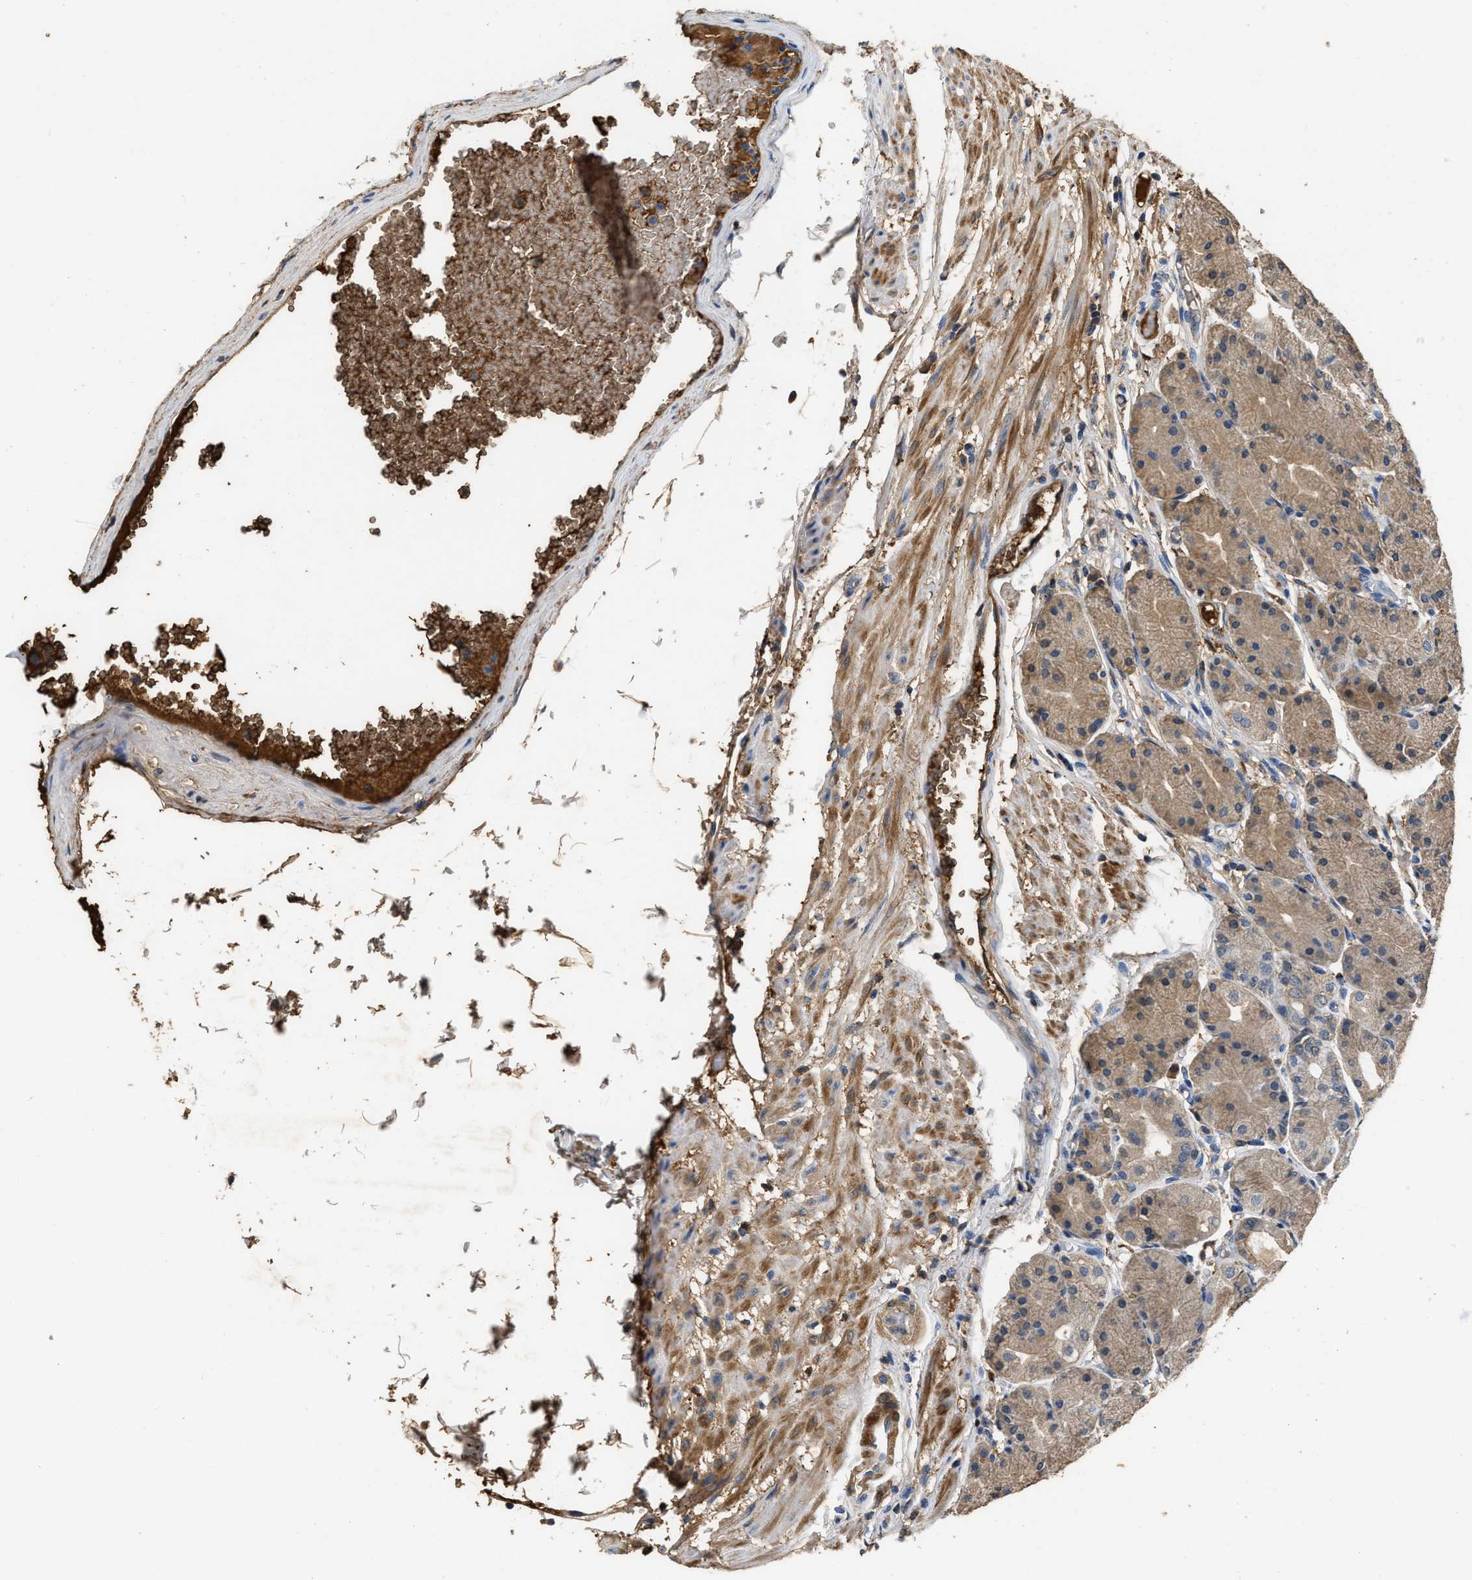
{"staining": {"intensity": "moderate", "quantity": ">75%", "location": "cytoplasmic/membranous"}, "tissue": "stomach", "cell_type": "Glandular cells", "image_type": "normal", "snomed": [{"axis": "morphology", "description": "Normal tissue, NOS"}, {"axis": "topography", "description": "Stomach, upper"}], "caption": "About >75% of glandular cells in normal human stomach show moderate cytoplasmic/membranous protein positivity as visualized by brown immunohistochemical staining.", "gene": "C3", "patient": {"sex": "male", "age": 72}}